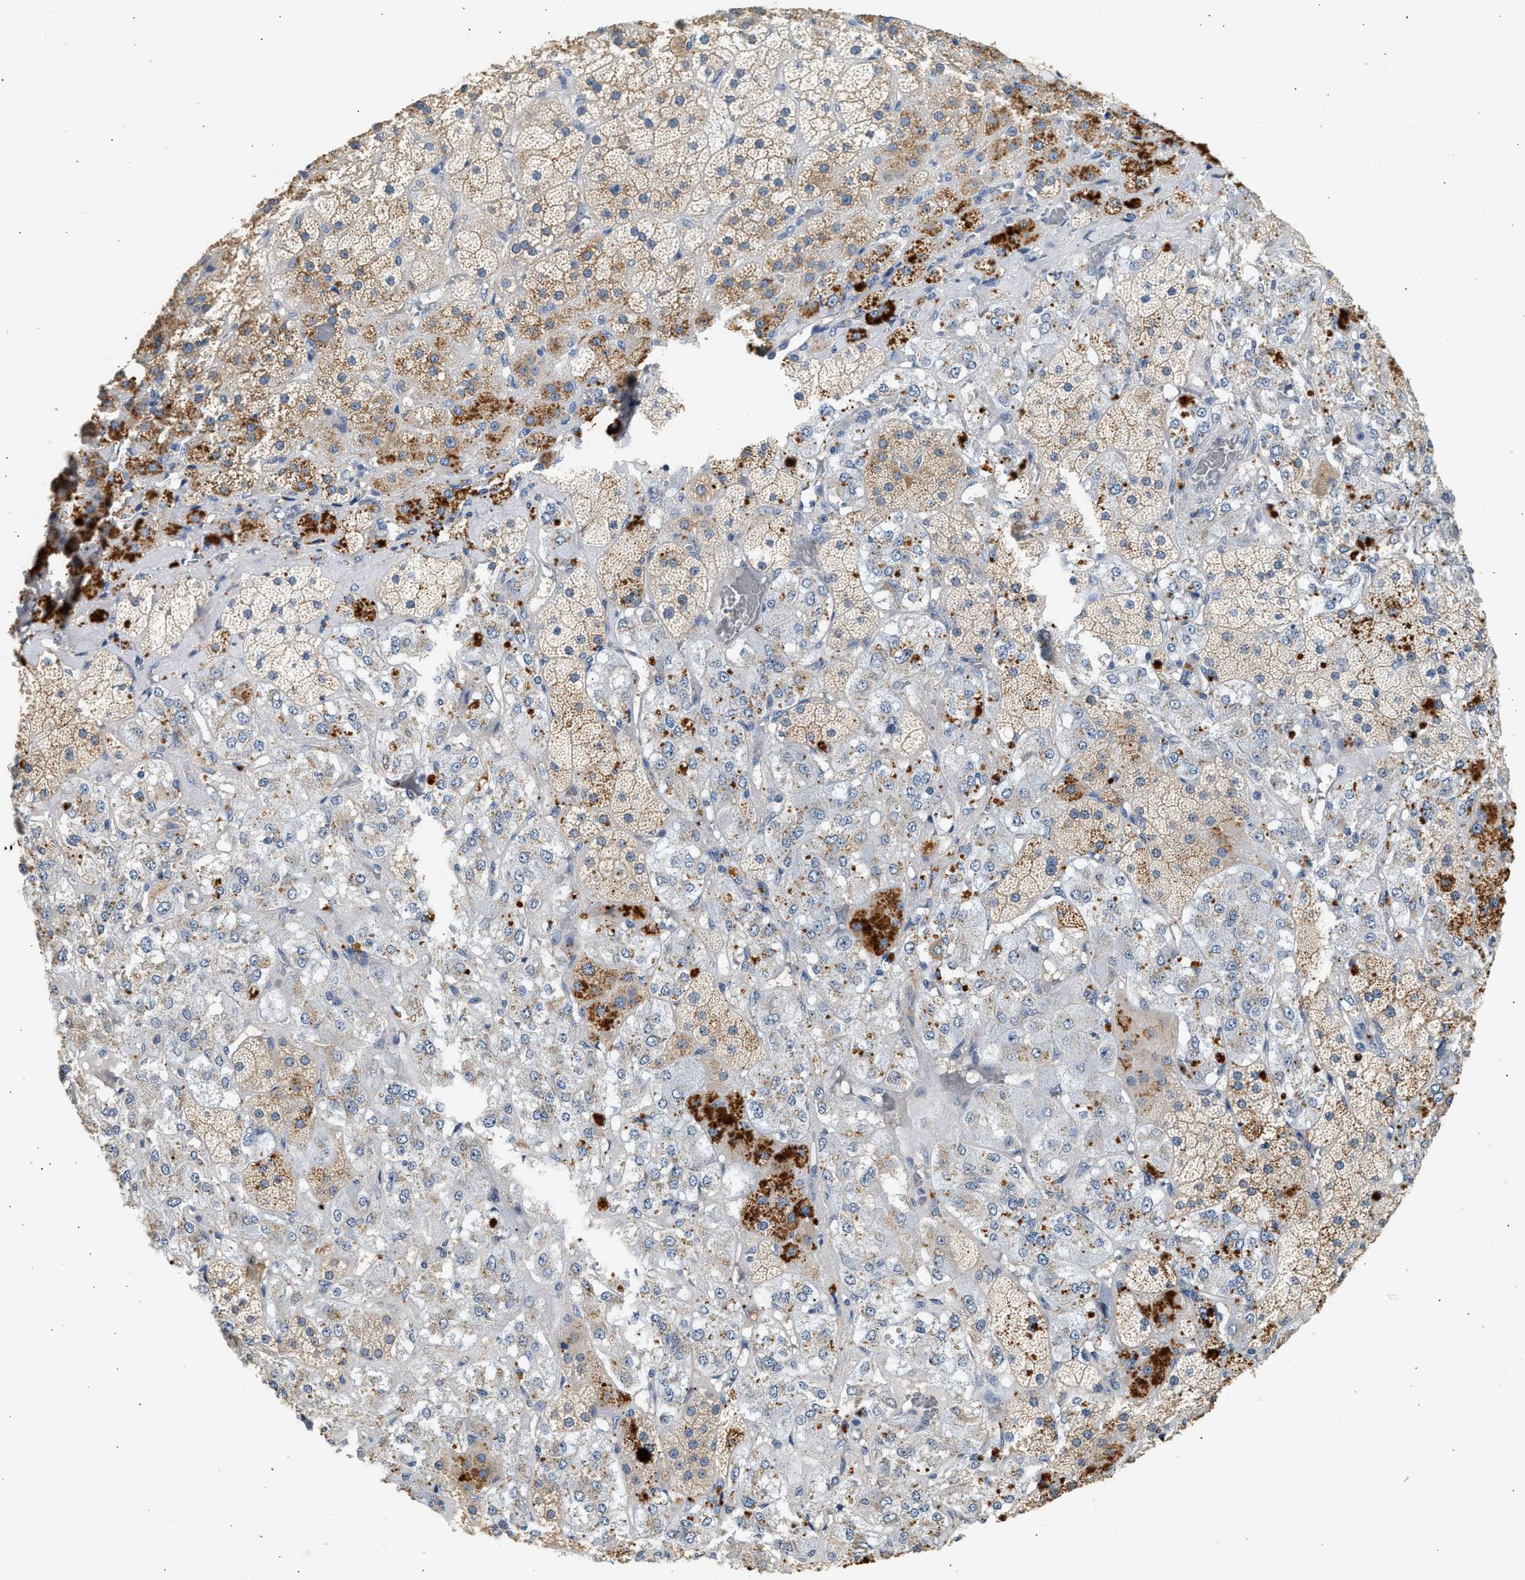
{"staining": {"intensity": "moderate", "quantity": ">75%", "location": "cytoplasmic/membranous"}, "tissue": "adrenal gland", "cell_type": "Glandular cells", "image_type": "normal", "snomed": [{"axis": "morphology", "description": "Normal tissue, NOS"}, {"axis": "topography", "description": "Adrenal gland"}], "caption": "DAB immunohistochemical staining of benign human adrenal gland exhibits moderate cytoplasmic/membranous protein staining in approximately >75% of glandular cells.", "gene": "WDR31", "patient": {"sex": "male", "age": 57}}